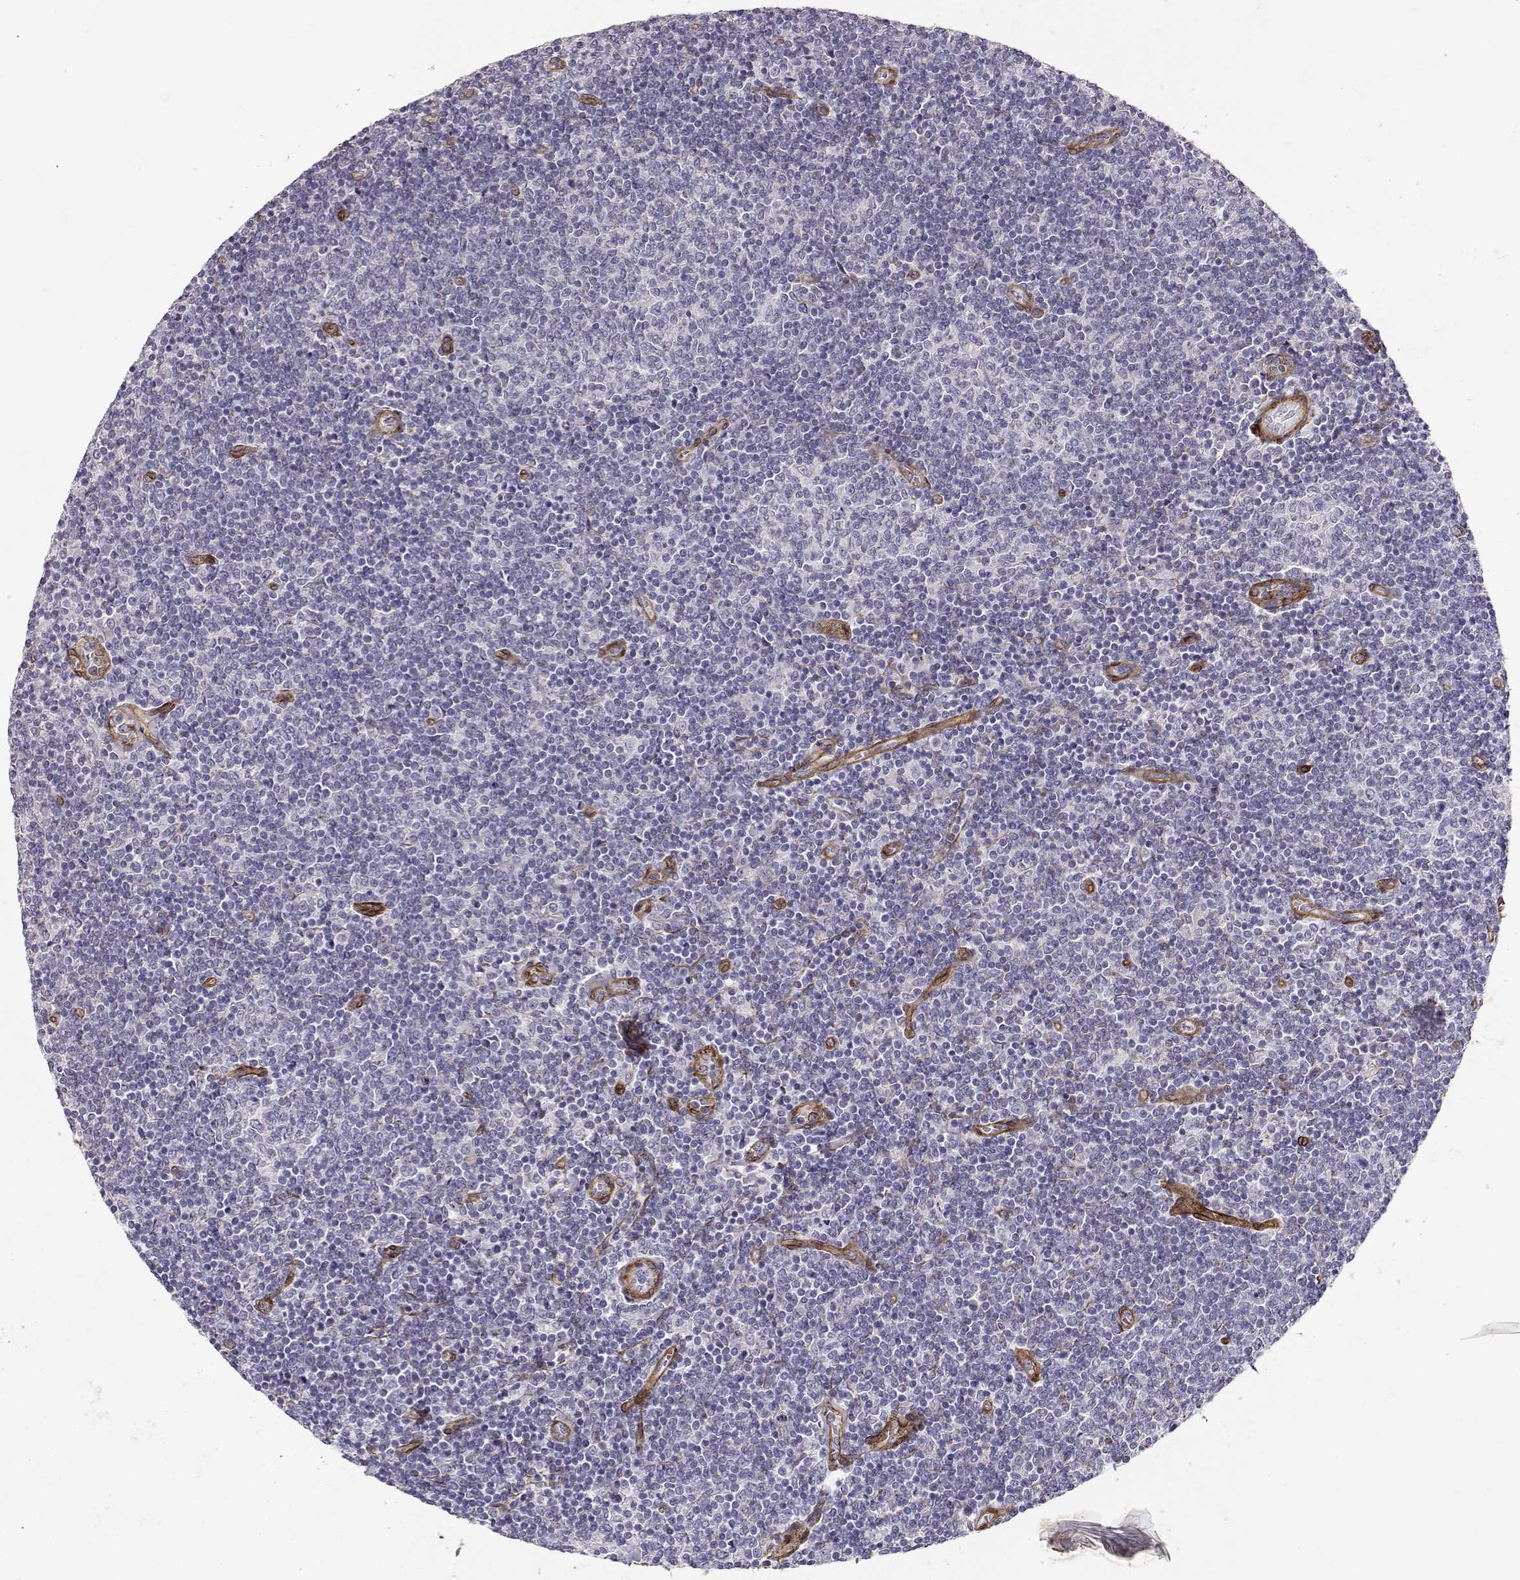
{"staining": {"intensity": "negative", "quantity": "none", "location": "none"}, "tissue": "lymphoma", "cell_type": "Tumor cells", "image_type": "cancer", "snomed": [{"axis": "morphology", "description": "Malignant lymphoma, non-Hodgkin's type, Low grade"}, {"axis": "topography", "description": "Lymph node"}], "caption": "Tumor cells show no significant protein staining in low-grade malignant lymphoma, non-Hodgkin's type.", "gene": "LAMC1", "patient": {"sex": "male", "age": 52}}